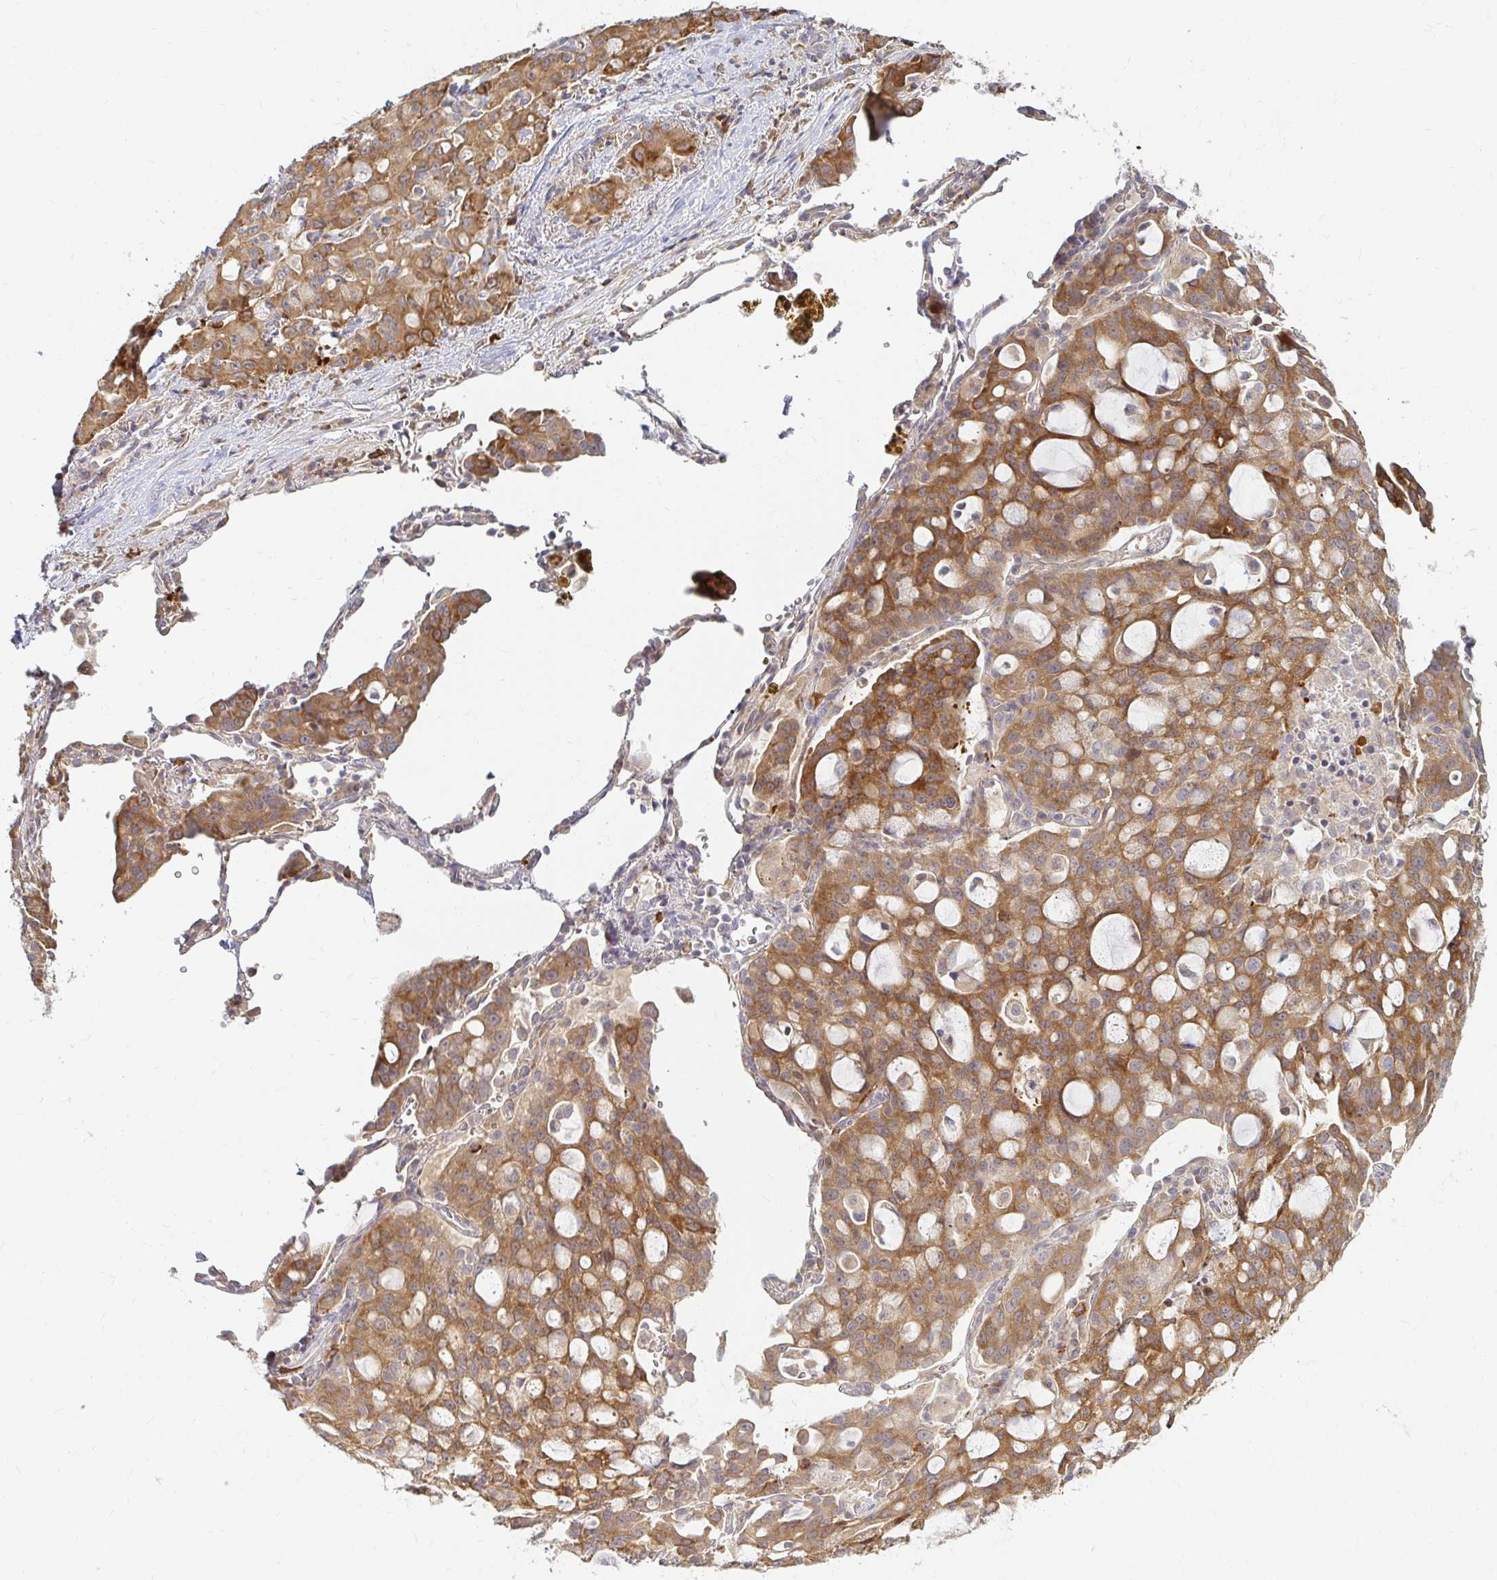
{"staining": {"intensity": "moderate", "quantity": ">75%", "location": "cytoplasmic/membranous"}, "tissue": "lung cancer", "cell_type": "Tumor cells", "image_type": "cancer", "snomed": [{"axis": "morphology", "description": "Adenocarcinoma, NOS"}, {"axis": "topography", "description": "Lung"}], "caption": "Tumor cells reveal moderate cytoplasmic/membranous expression in approximately >75% of cells in lung adenocarcinoma.", "gene": "CAST", "patient": {"sex": "female", "age": 44}}